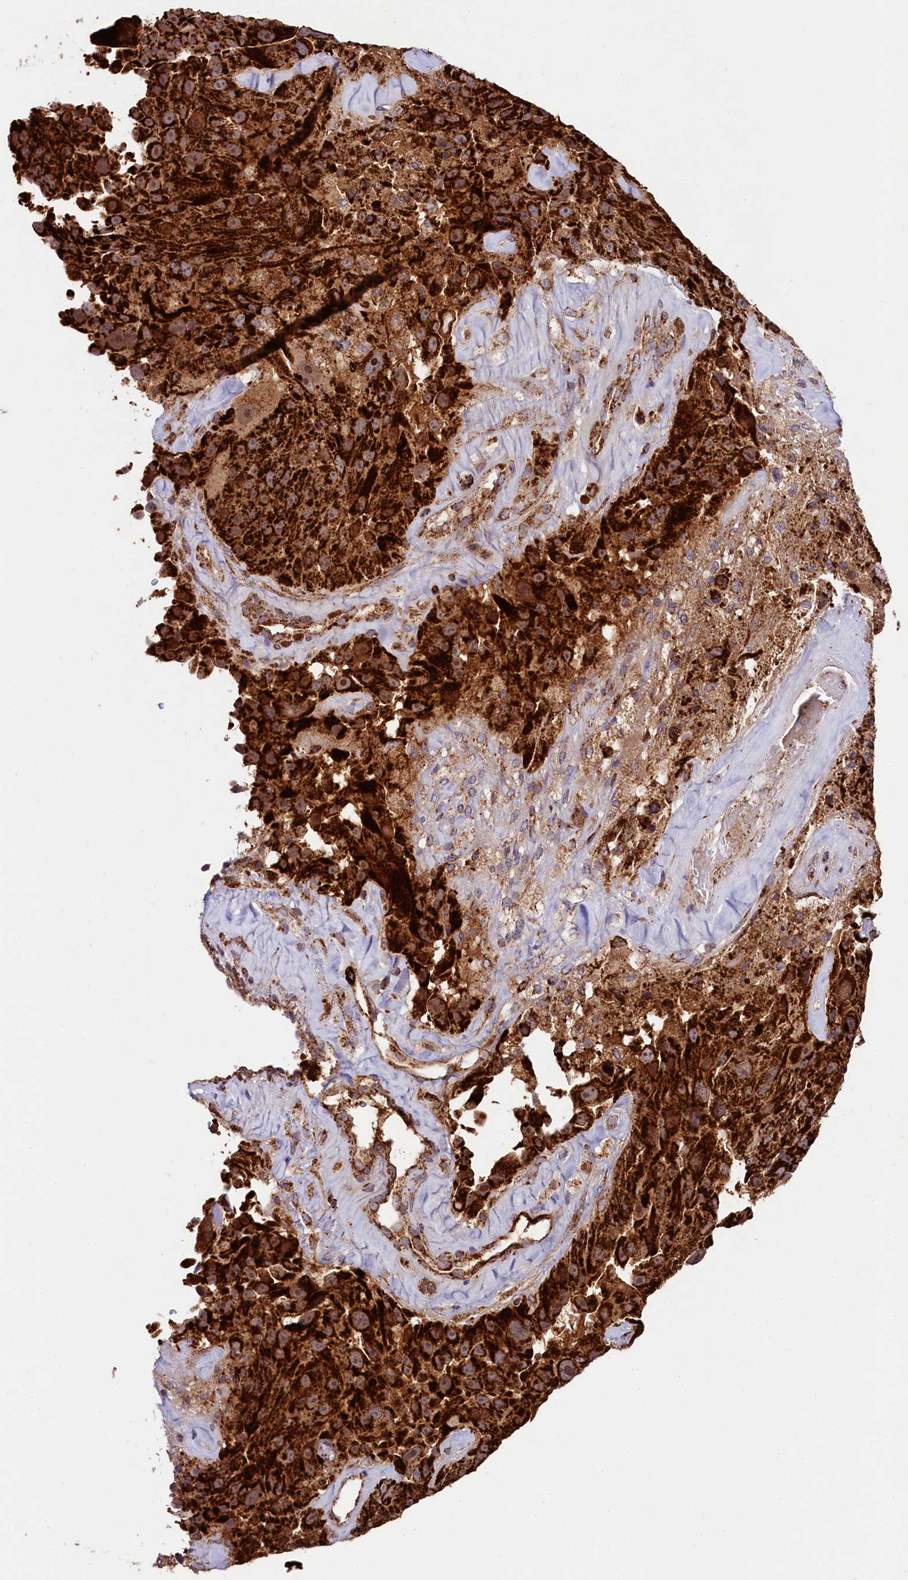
{"staining": {"intensity": "strong", "quantity": ">75%", "location": "cytoplasmic/membranous"}, "tissue": "melanoma", "cell_type": "Tumor cells", "image_type": "cancer", "snomed": [{"axis": "morphology", "description": "Malignant melanoma, Metastatic site"}, {"axis": "topography", "description": "Lymph node"}], "caption": "Immunohistochemistry micrograph of melanoma stained for a protein (brown), which exhibits high levels of strong cytoplasmic/membranous positivity in about >75% of tumor cells.", "gene": "CLYBL", "patient": {"sex": "male", "age": 62}}